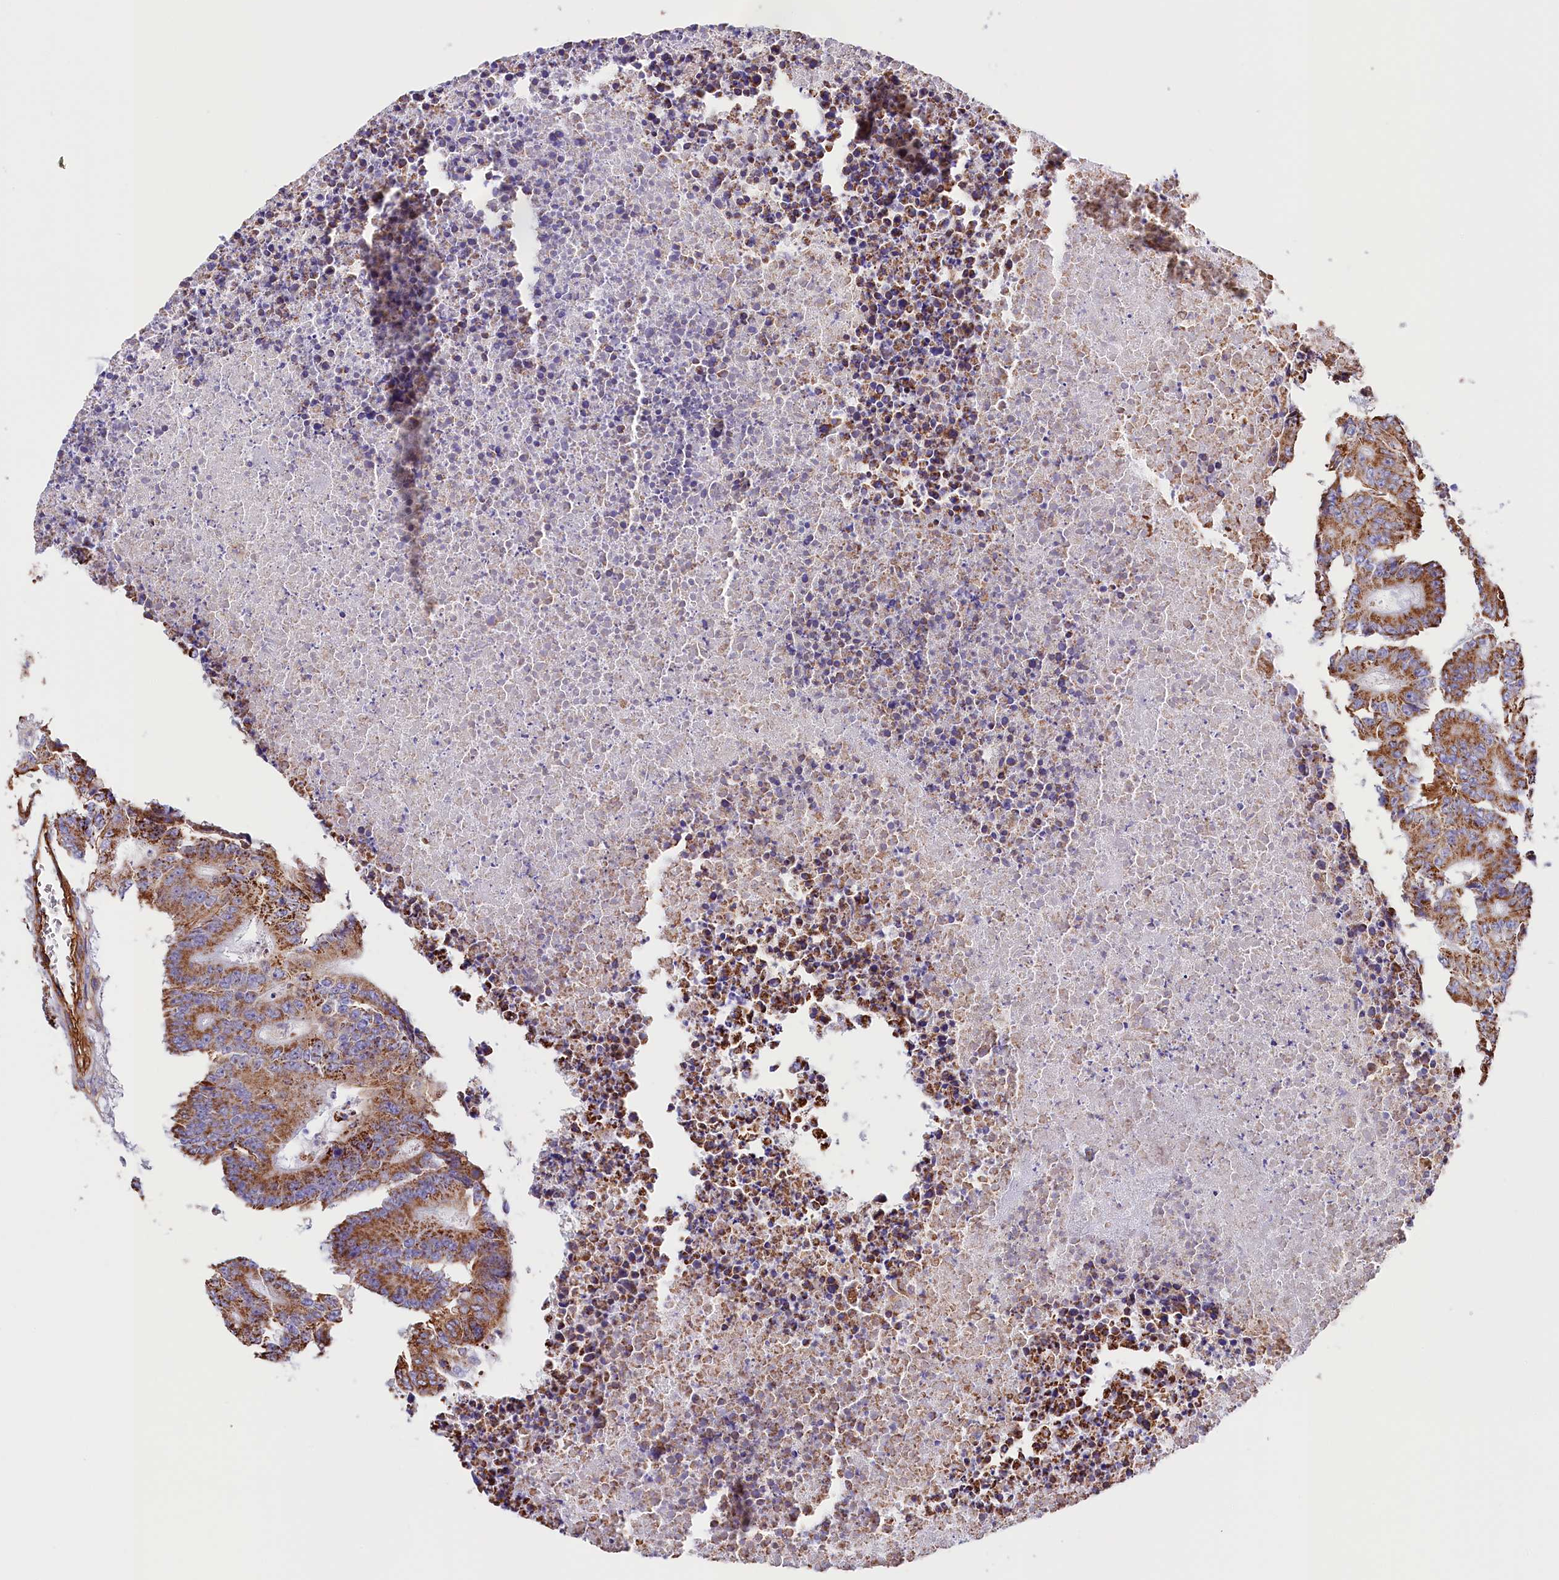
{"staining": {"intensity": "moderate", "quantity": ">75%", "location": "cytoplasmic/membranous"}, "tissue": "colorectal cancer", "cell_type": "Tumor cells", "image_type": "cancer", "snomed": [{"axis": "morphology", "description": "Adenocarcinoma, NOS"}, {"axis": "topography", "description": "Colon"}], "caption": "Immunohistochemical staining of colorectal cancer shows medium levels of moderate cytoplasmic/membranous positivity in about >75% of tumor cells. The staining was performed using DAB (3,3'-diaminobenzidine) to visualize the protein expression in brown, while the nuclei were stained in blue with hematoxylin (Magnification: 20x).", "gene": "ATP2B4", "patient": {"sex": "male", "age": 87}}